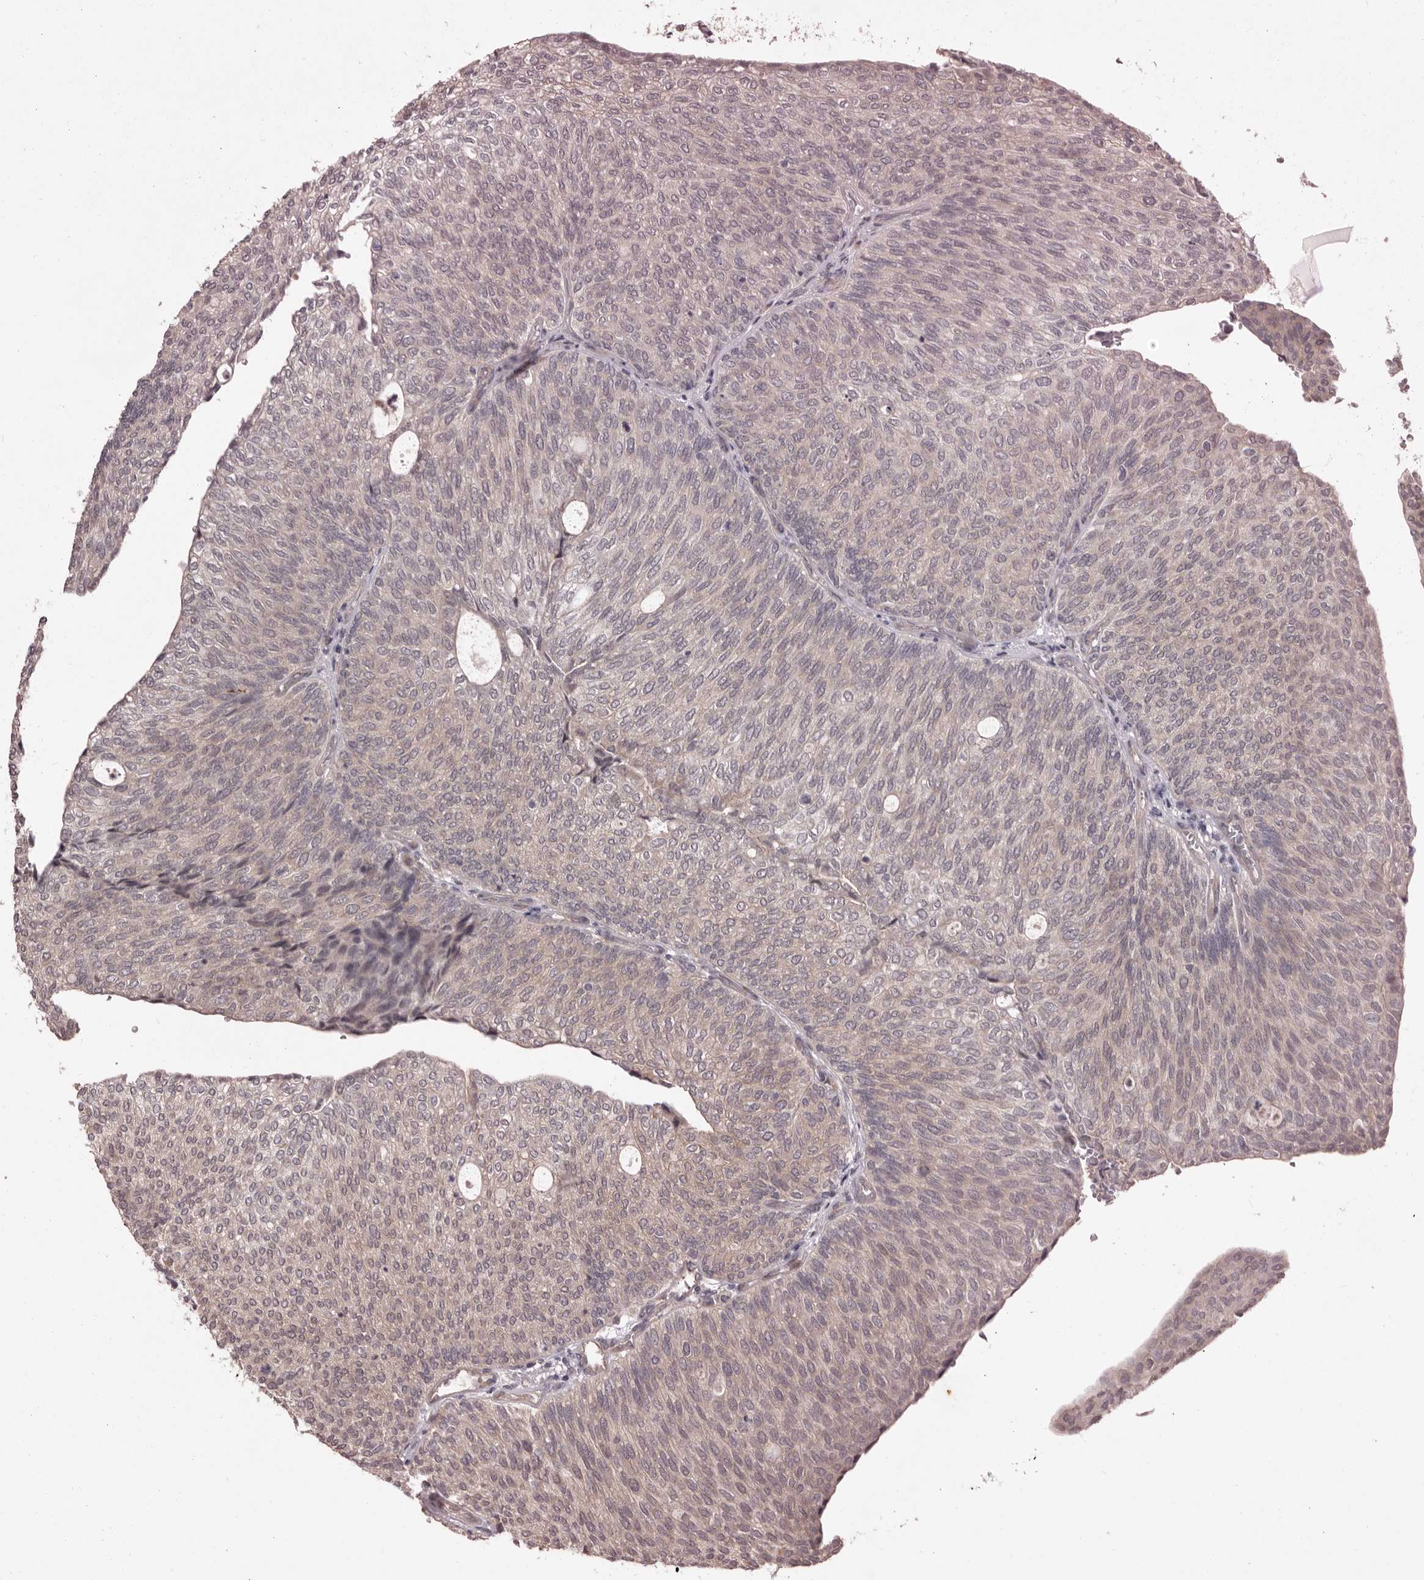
{"staining": {"intensity": "negative", "quantity": "none", "location": "none"}, "tissue": "urothelial cancer", "cell_type": "Tumor cells", "image_type": "cancer", "snomed": [{"axis": "morphology", "description": "Urothelial carcinoma, Low grade"}, {"axis": "topography", "description": "Urinary bladder"}], "caption": "High power microscopy micrograph of an IHC micrograph of urothelial carcinoma (low-grade), revealing no significant positivity in tumor cells.", "gene": "HBS1L", "patient": {"sex": "female", "age": 79}}